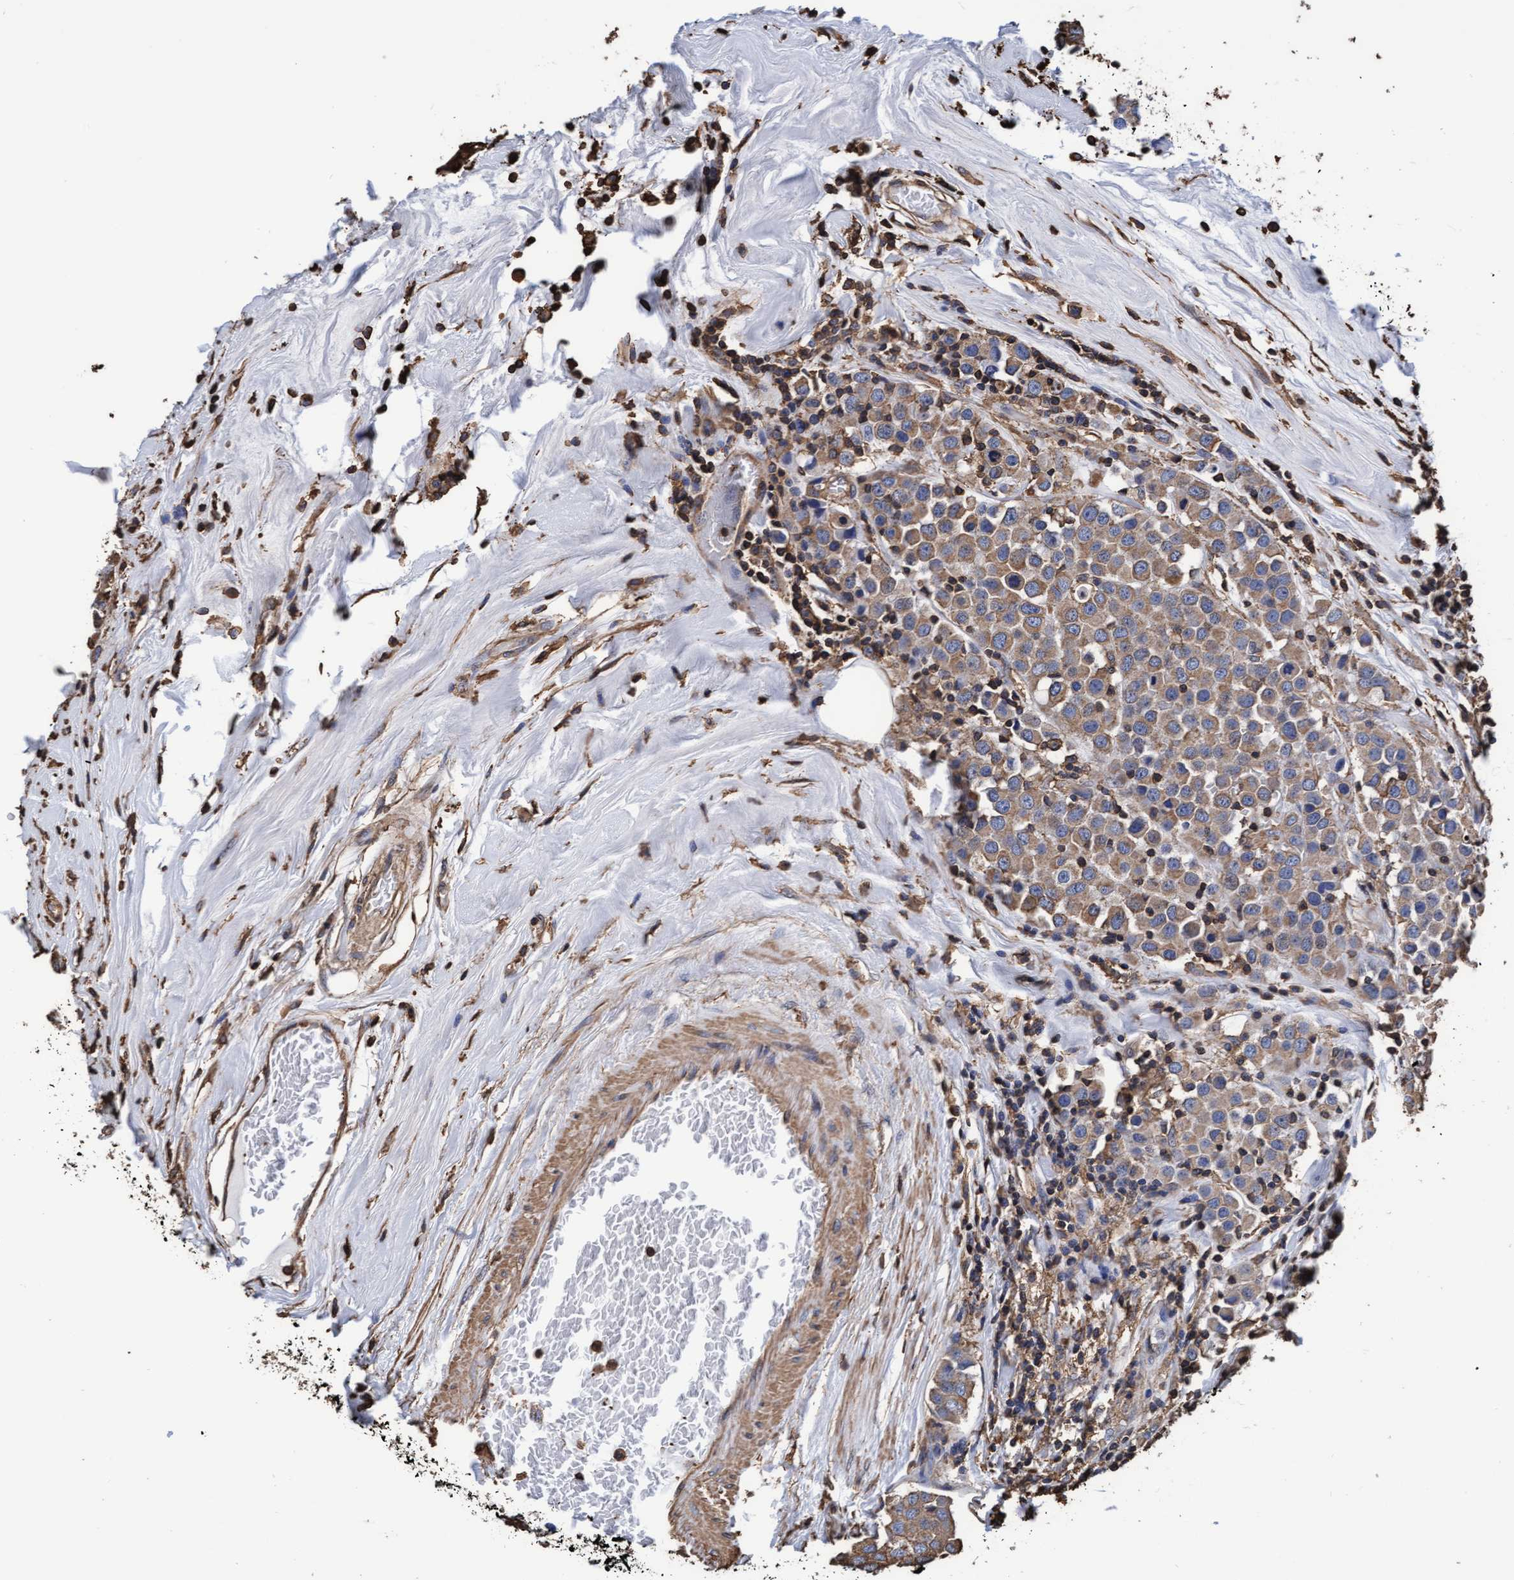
{"staining": {"intensity": "moderate", "quantity": ">75%", "location": "cytoplasmic/membranous"}, "tissue": "breast cancer", "cell_type": "Tumor cells", "image_type": "cancer", "snomed": [{"axis": "morphology", "description": "Duct carcinoma"}, {"axis": "topography", "description": "Breast"}], "caption": "High-magnification brightfield microscopy of breast cancer stained with DAB (3,3'-diaminobenzidine) (brown) and counterstained with hematoxylin (blue). tumor cells exhibit moderate cytoplasmic/membranous positivity is identified in approximately>75% of cells. (DAB = brown stain, brightfield microscopy at high magnification).", "gene": "GRHPR", "patient": {"sex": "female", "age": 61}}